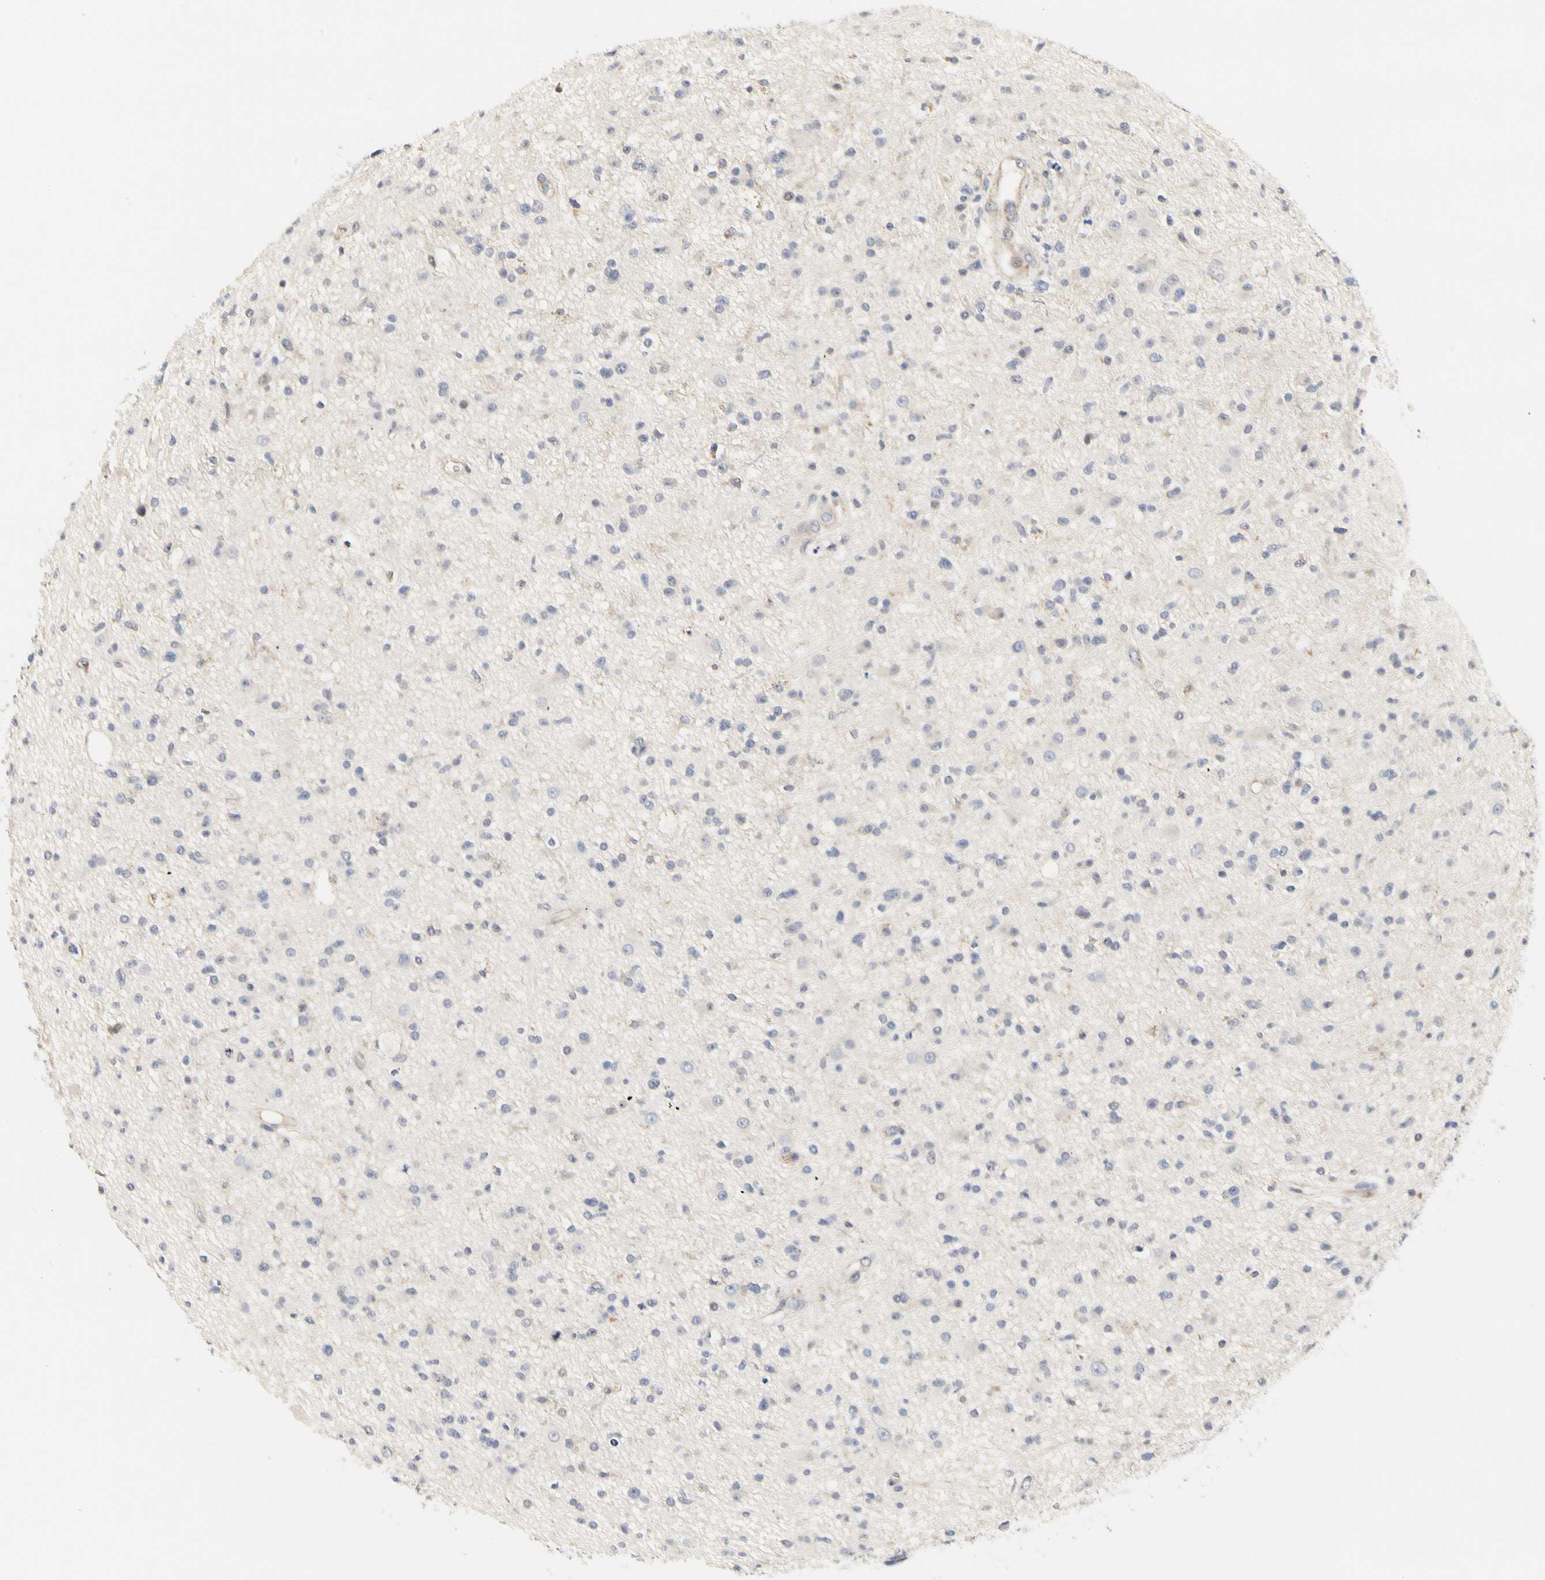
{"staining": {"intensity": "weak", "quantity": "<25%", "location": "cytoplasmic/membranous"}, "tissue": "glioma", "cell_type": "Tumor cells", "image_type": "cancer", "snomed": [{"axis": "morphology", "description": "Glioma, malignant, High grade"}, {"axis": "topography", "description": "Brain"}], "caption": "IHC micrograph of neoplastic tissue: human malignant glioma (high-grade) stained with DAB (3,3'-diaminobenzidine) reveals no significant protein positivity in tumor cells.", "gene": "SHANK2", "patient": {"sex": "male", "age": 33}}